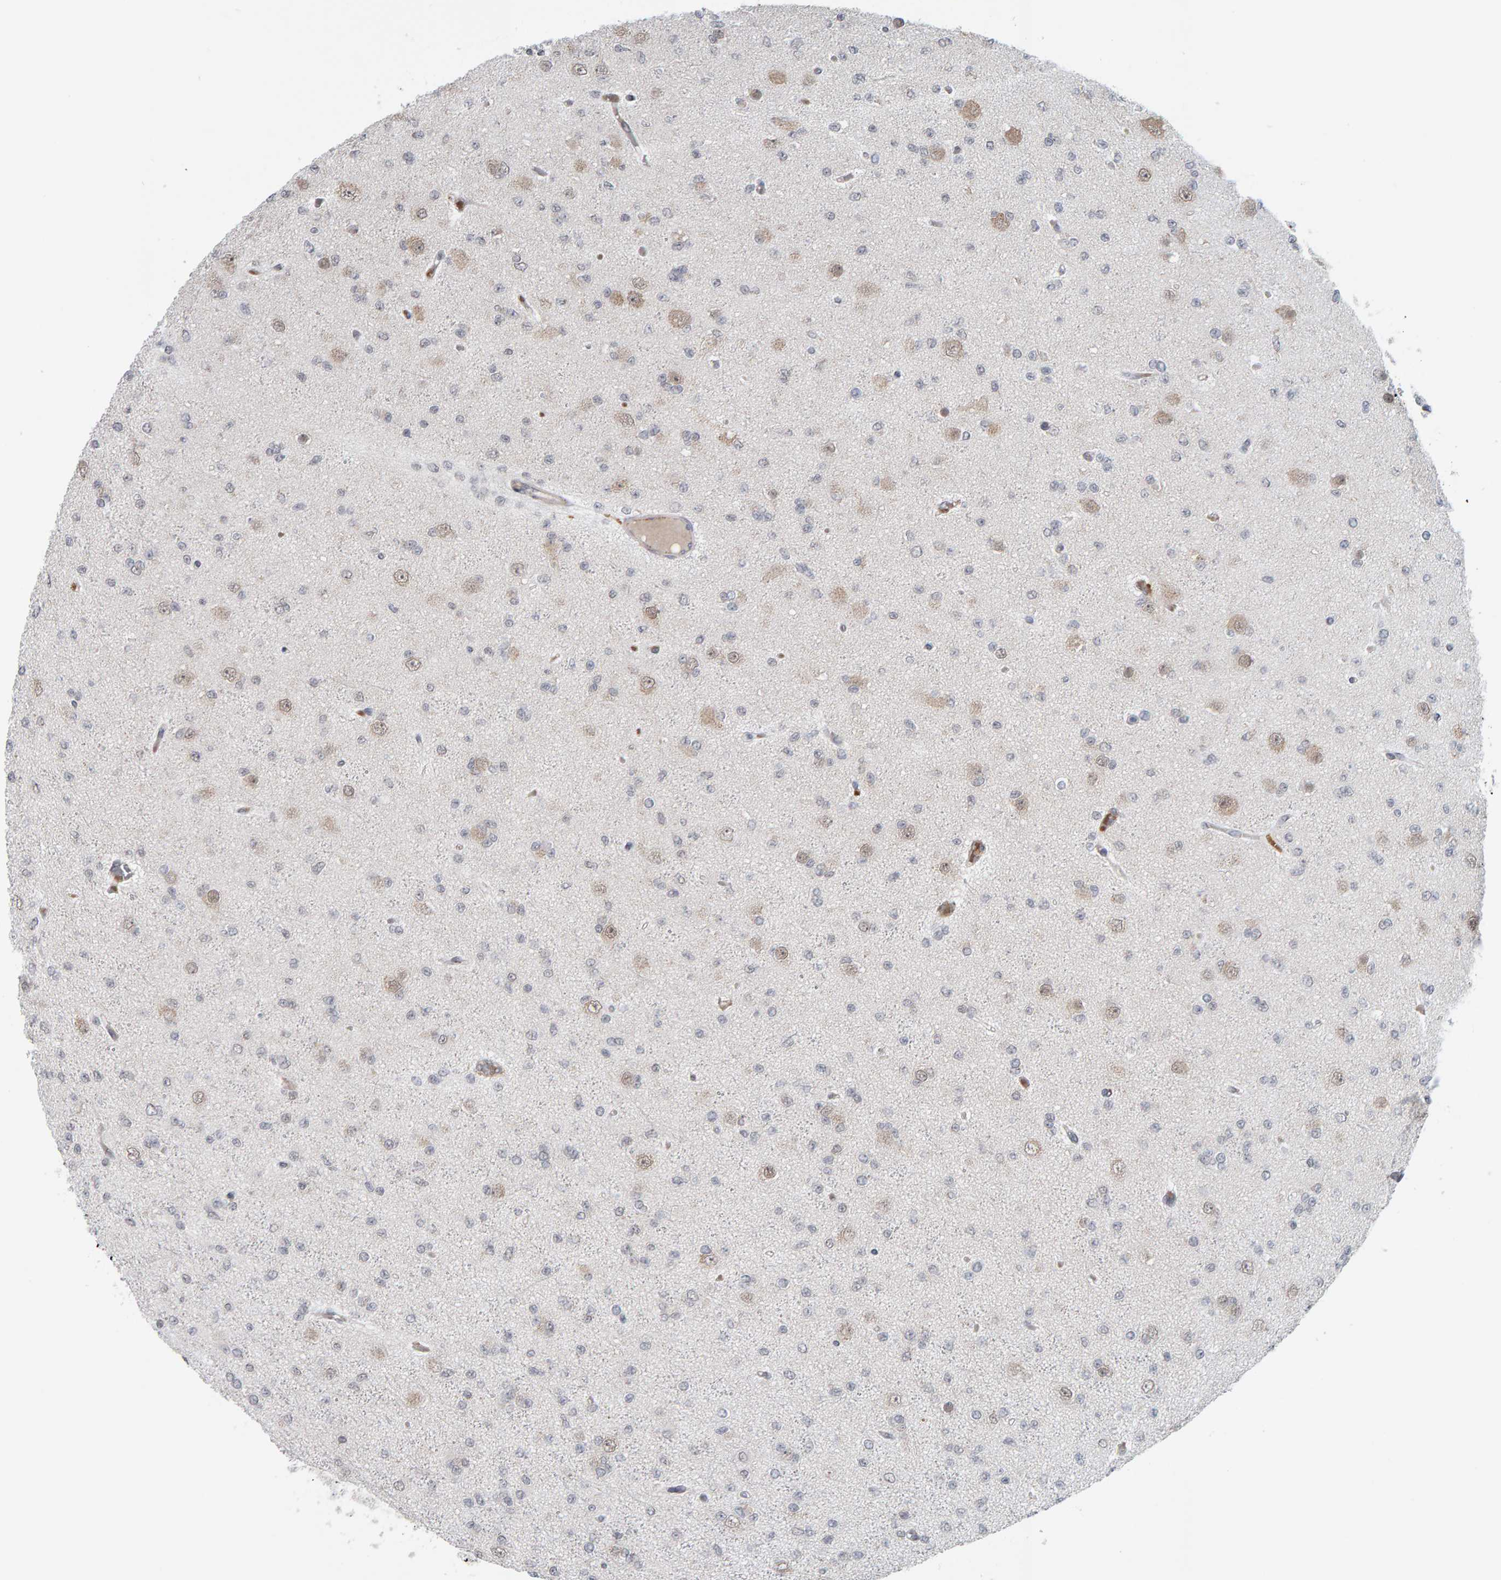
{"staining": {"intensity": "negative", "quantity": "none", "location": "none"}, "tissue": "glioma", "cell_type": "Tumor cells", "image_type": "cancer", "snomed": [{"axis": "morphology", "description": "Glioma, malignant, Low grade"}, {"axis": "topography", "description": "Brain"}], "caption": "The immunohistochemistry photomicrograph has no significant expression in tumor cells of low-grade glioma (malignant) tissue. (IHC, brightfield microscopy, high magnification).", "gene": "DAP3", "patient": {"sex": "female", "age": 22}}